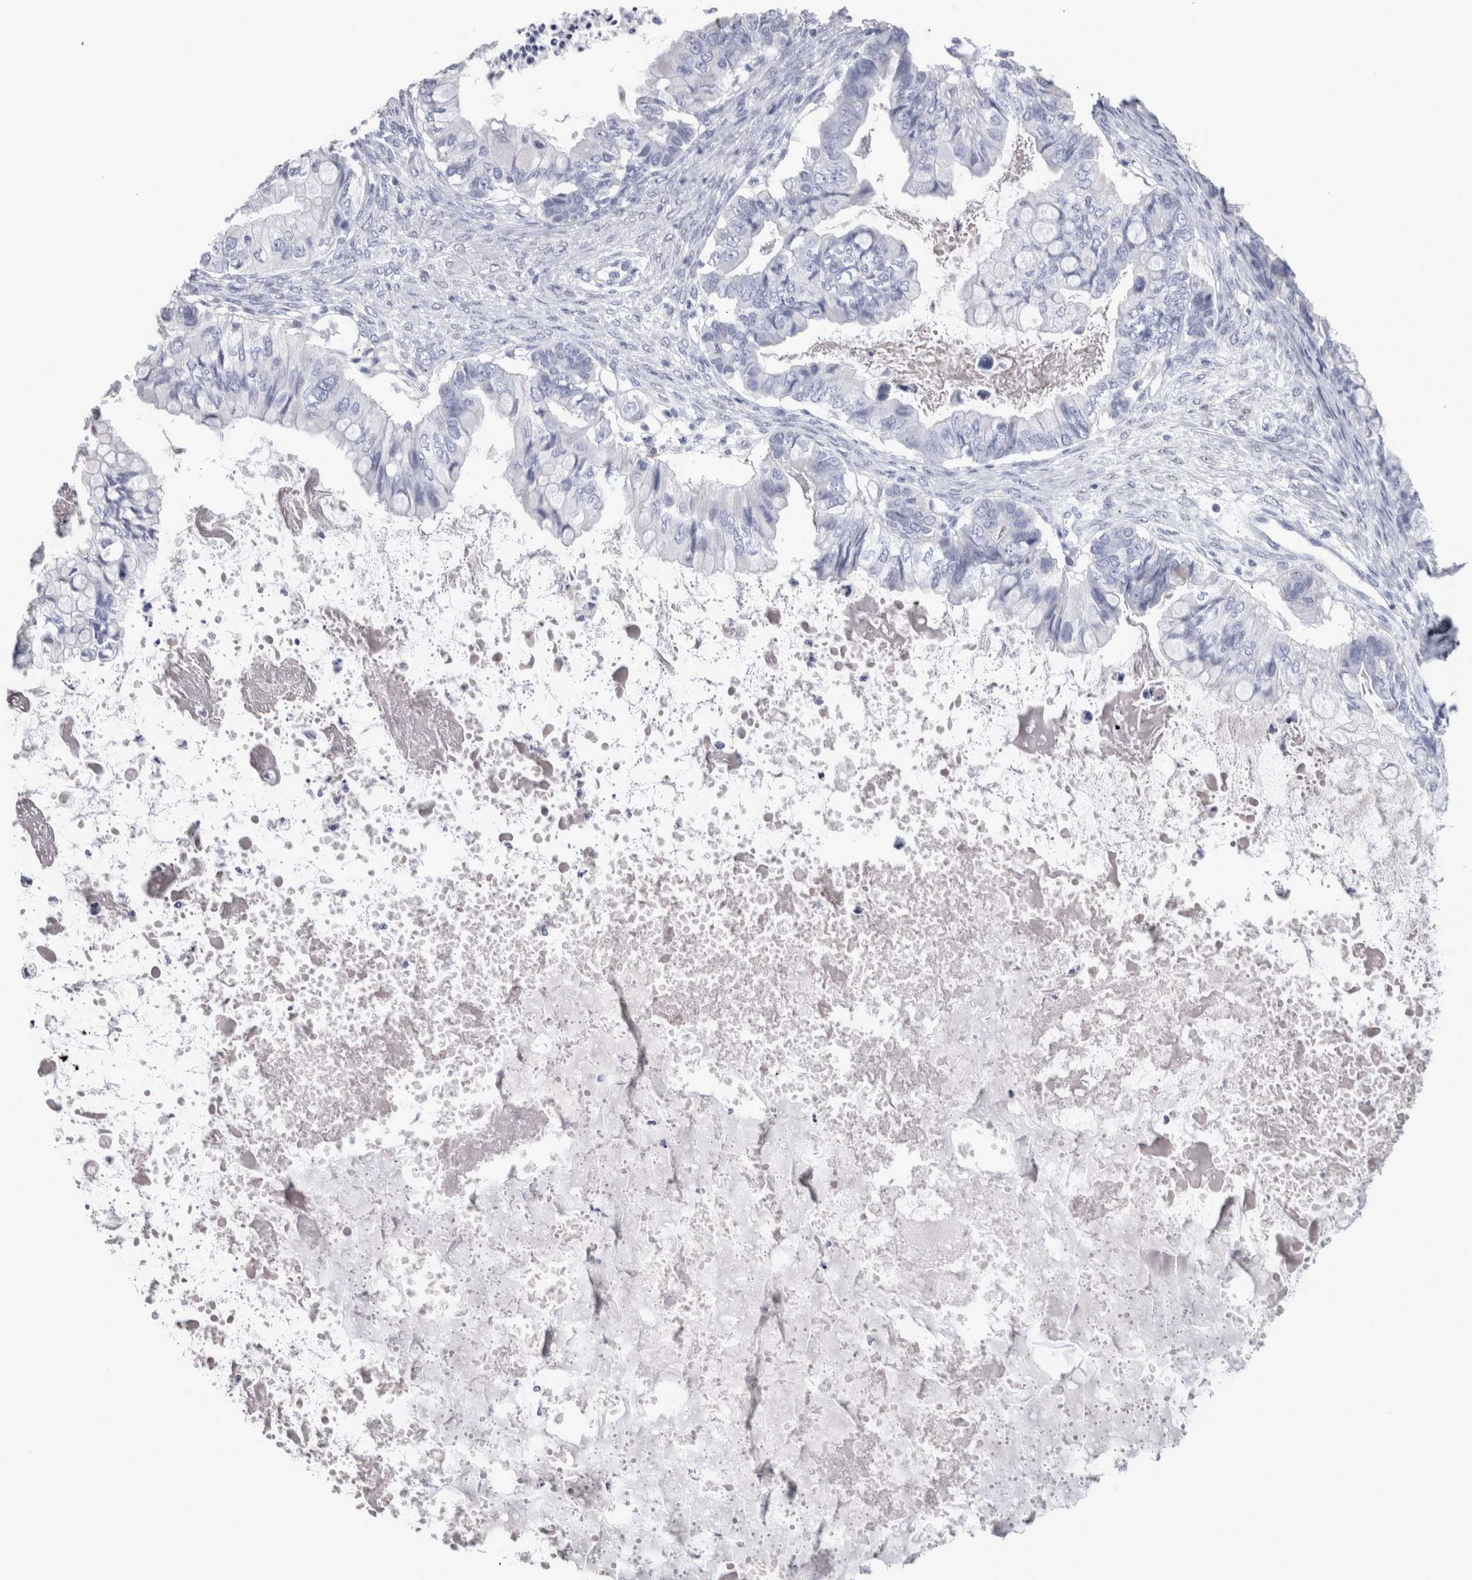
{"staining": {"intensity": "negative", "quantity": "none", "location": "none"}, "tissue": "ovarian cancer", "cell_type": "Tumor cells", "image_type": "cancer", "snomed": [{"axis": "morphology", "description": "Cystadenocarcinoma, mucinous, NOS"}, {"axis": "topography", "description": "Ovary"}], "caption": "DAB (3,3'-diaminobenzidine) immunohistochemical staining of ovarian mucinous cystadenocarcinoma exhibits no significant positivity in tumor cells.", "gene": "CA8", "patient": {"sex": "female", "age": 80}}